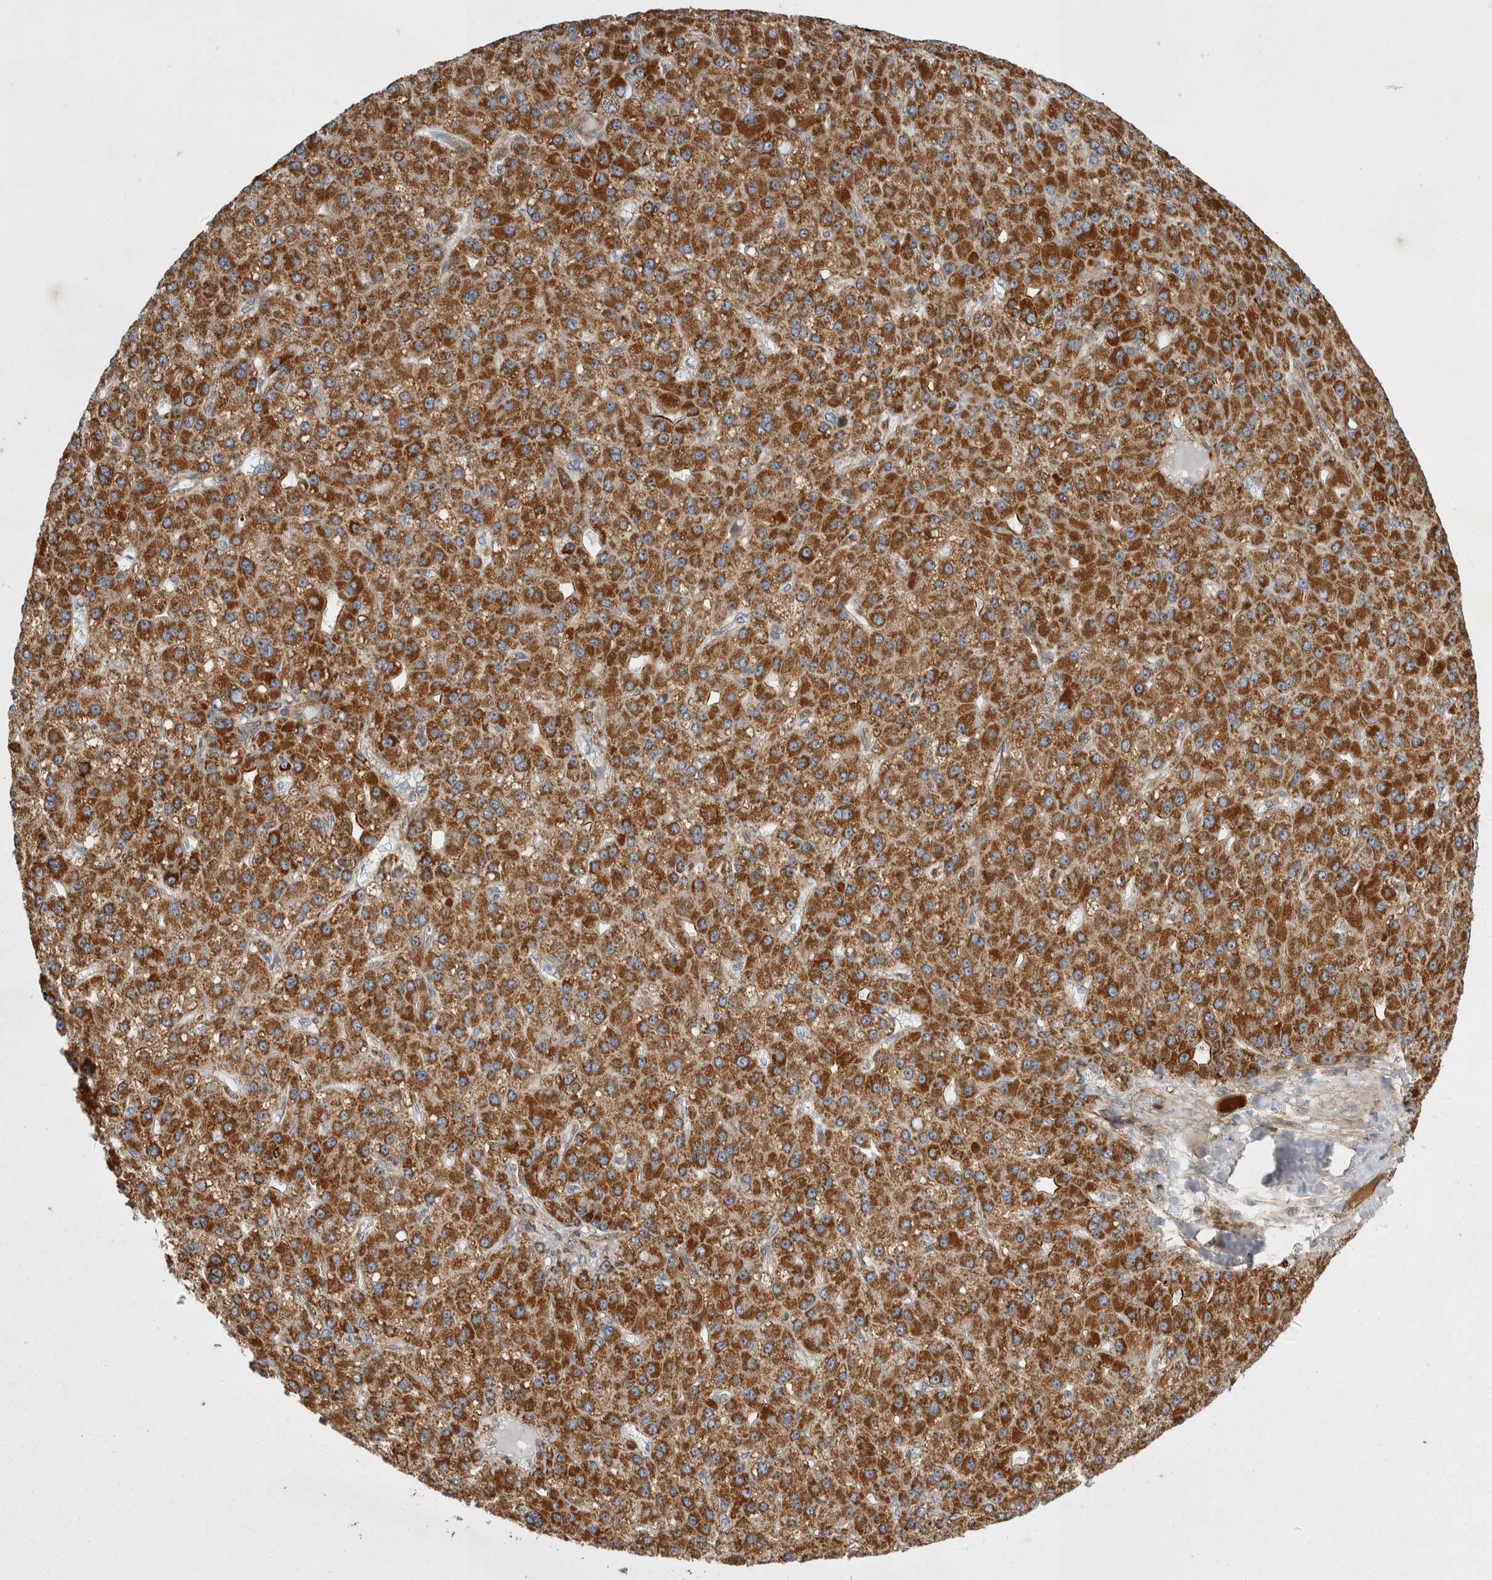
{"staining": {"intensity": "strong", "quantity": ">75%", "location": "cytoplasmic/membranous"}, "tissue": "liver cancer", "cell_type": "Tumor cells", "image_type": "cancer", "snomed": [{"axis": "morphology", "description": "Carcinoma, Hepatocellular, NOS"}, {"axis": "topography", "description": "Liver"}], "caption": "High-magnification brightfield microscopy of hepatocellular carcinoma (liver) stained with DAB (brown) and counterstained with hematoxylin (blue). tumor cells exhibit strong cytoplasmic/membranous positivity is identified in approximately>75% of cells.", "gene": "TSPOAP1", "patient": {"sex": "male", "age": 67}}